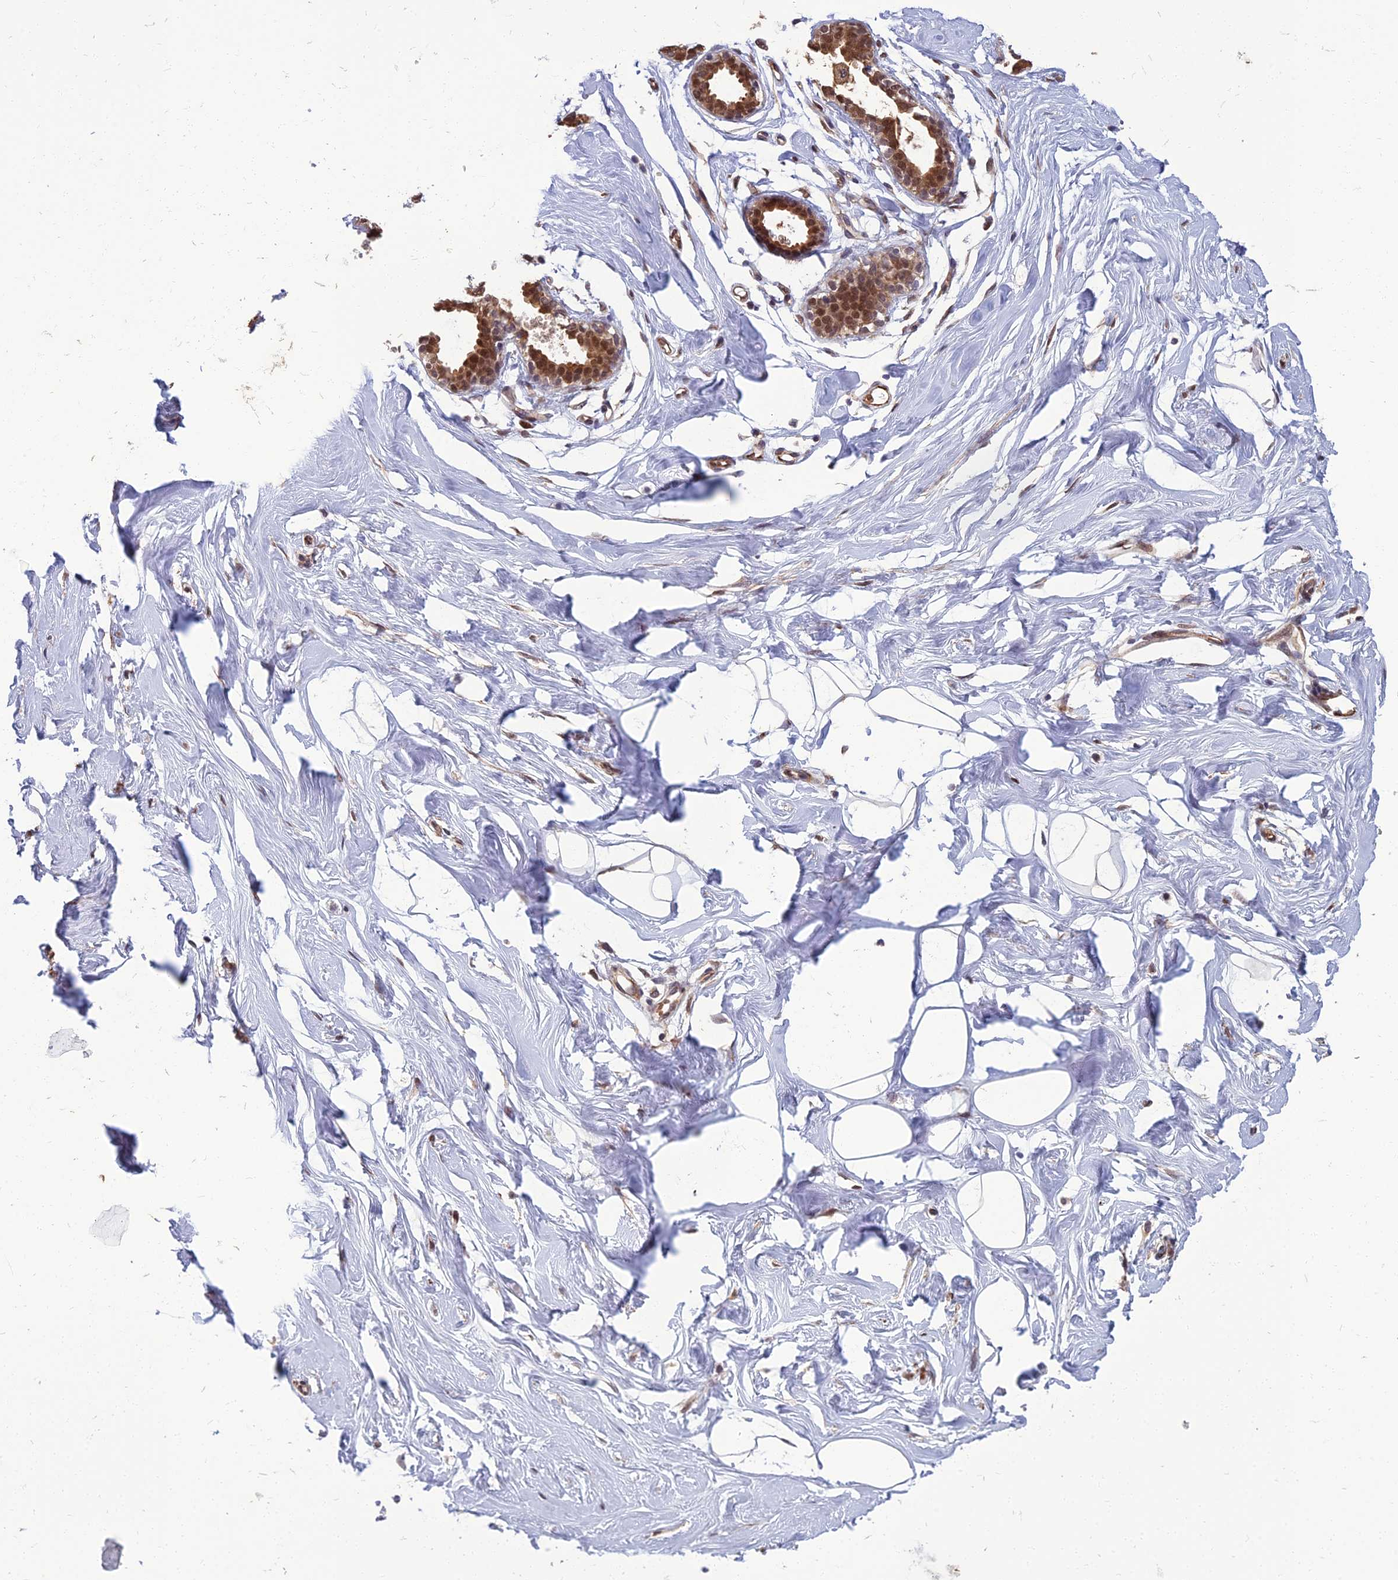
{"staining": {"intensity": "negative", "quantity": "none", "location": "none"}, "tissue": "breast", "cell_type": "Adipocytes", "image_type": "normal", "snomed": [{"axis": "morphology", "description": "Normal tissue, NOS"}, {"axis": "morphology", "description": "Adenoma, NOS"}, {"axis": "topography", "description": "Breast"}], "caption": "Photomicrograph shows no significant protein expression in adipocytes of benign breast.", "gene": "NR4A3", "patient": {"sex": "female", "age": 23}}